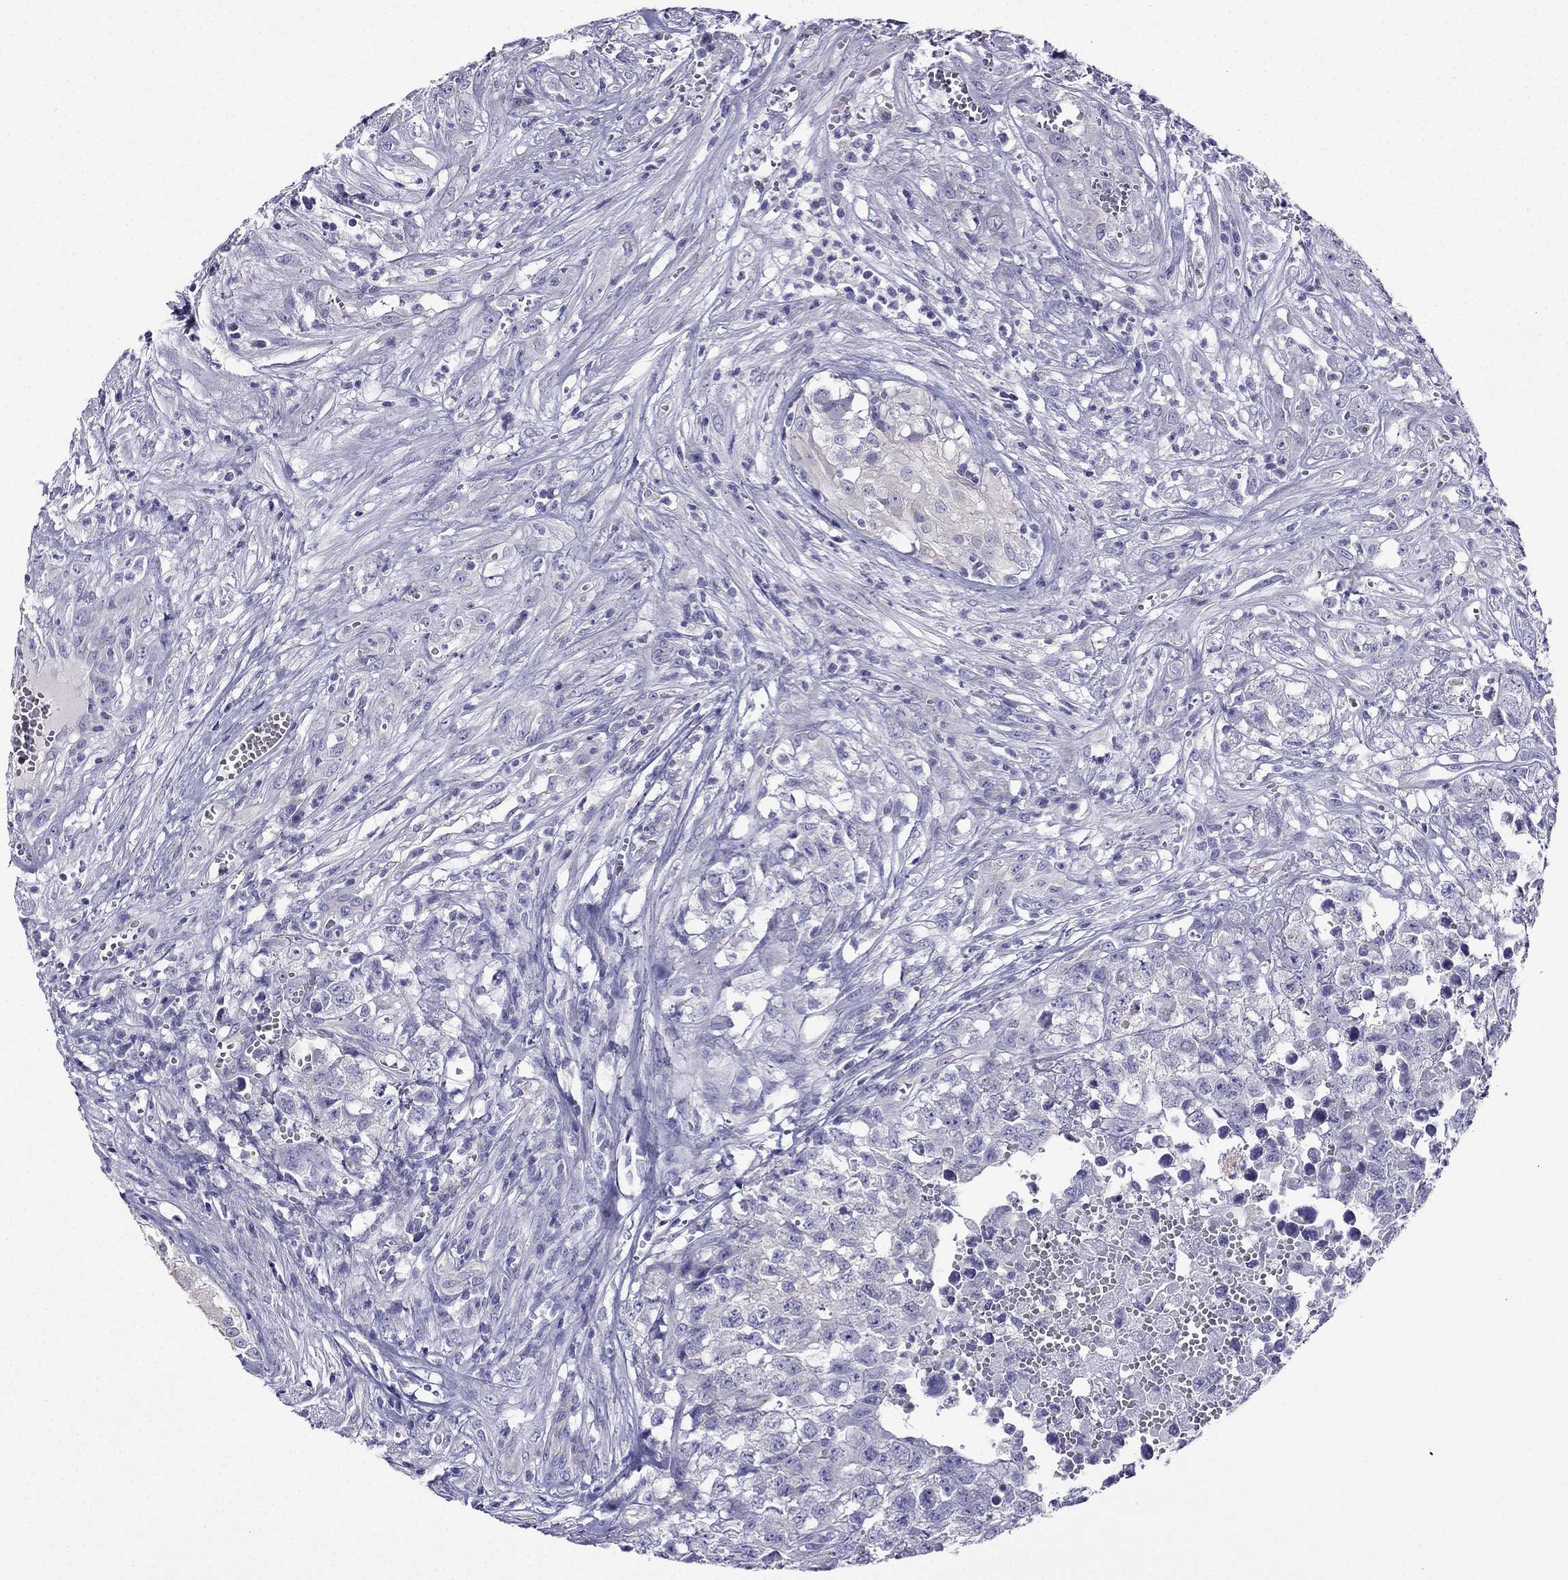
{"staining": {"intensity": "negative", "quantity": "none", "location": "none"}, "tissue": "testis cancer", "cell_type": "Tumor cells", "image_type": "cancer", "snomed": [{"axis": "morphology", "description": "Seminoma, NOS"}, {"axis": "morphology", "description": "Carcinoma, Embryonal, NOS"}, {"axis": "topography", "description": "Testis"}], "caption": "Immunohistochemistry (IHC) micrograph of neoplastic tissue: embryonal carcinoma (testis) stained with DAB shows no significant protein staining in tumor cells.", "gene": "KIF5A", "patient": {"sex": "male", "age": 22}}